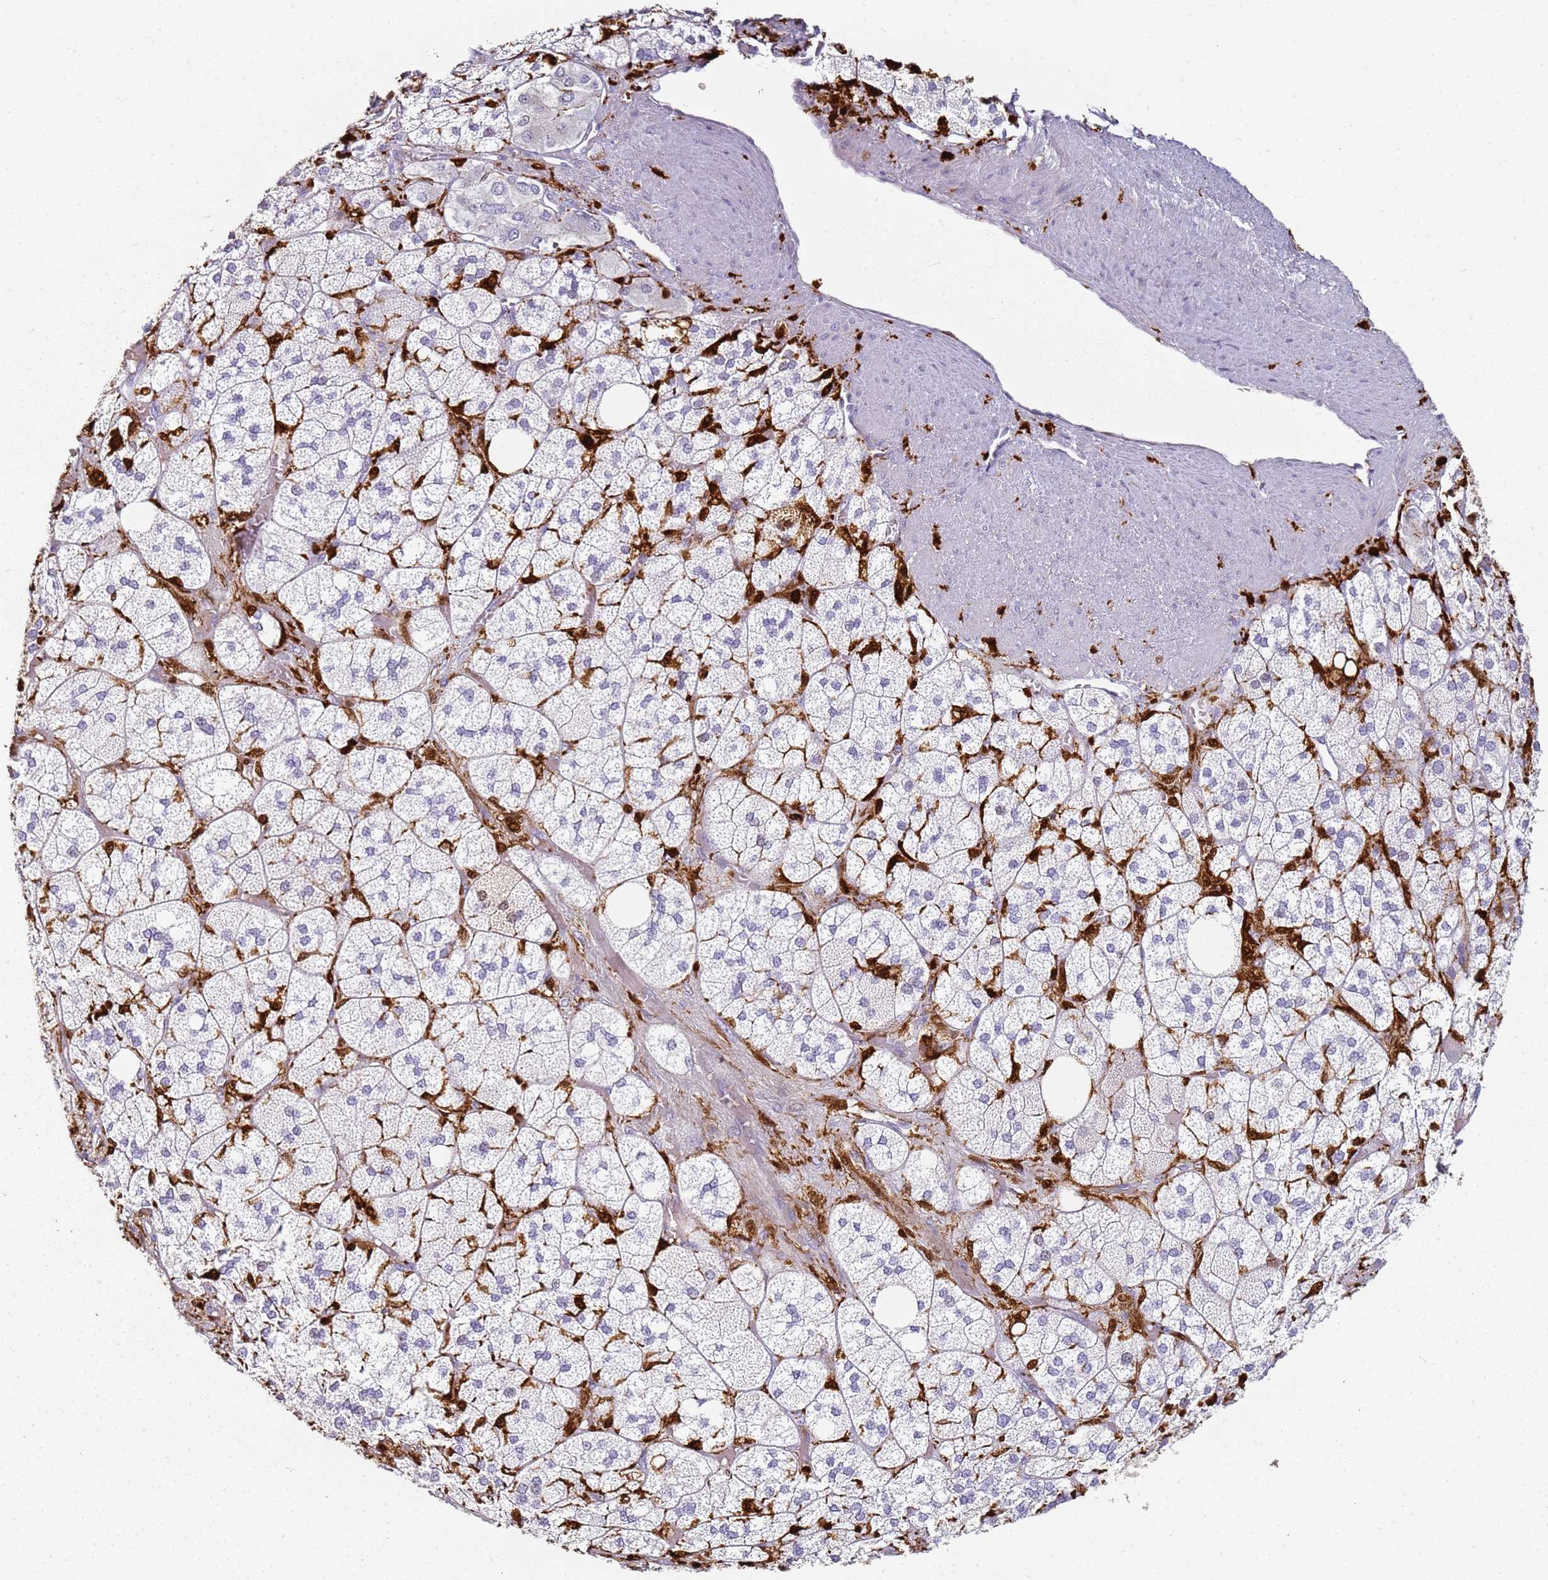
{"staining": {"intensity": "negative", "quantity": "none", "location": "none"}, "tissue": "adrenal gland", "cell_type": "Glandular cells", "image_type": "normal", "snomed": [{"axis": "morphology", "description": "Normal tissue, NOS"}, {"axis": "topography", "description": "Adrenal gland"}], "caption": "Immunohistochemistry of benign human adrenal gland reveals no staining in glandular cells.", "gene": "S100A4", "patient": {"sex": "male", "age": 61}}